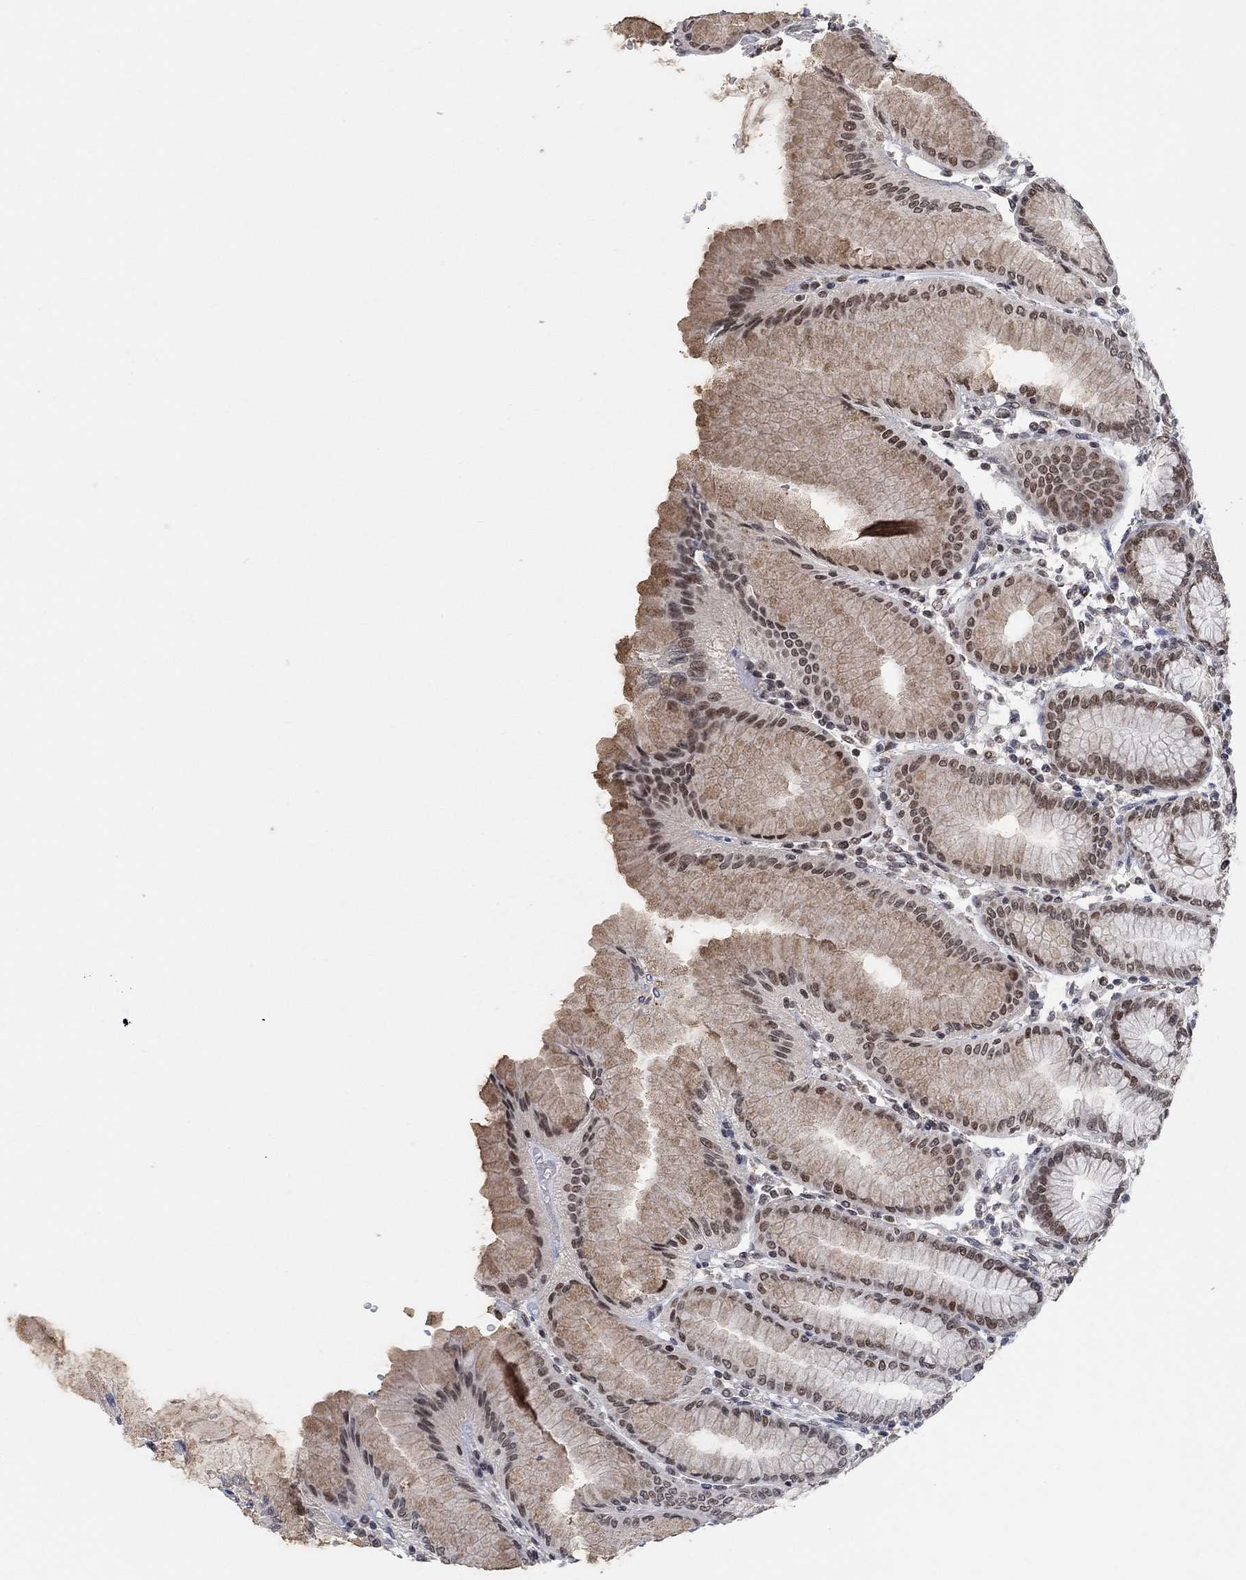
{"staining": {"intensity": "strong", "quantity": "25%-75%", "location": "nuclear"}, "tissue": "stomach", "cell_type": "Glandular cells", "image_type": "normal", "snomed": [{"axis": "morphology", "description": "Normal tissue, NOS"}, {"axis": "topography", "description": "Skeletal muscle"}, {"axis": "topography", "description": "Stomach"}], "caption": "Protein staining by immunohistochemistry (IHC) shows strong nuclear expression in approximately 25%-75% of glandular cells in unremarkable stomach. Immunohistochemistry (ihc) stains the protein in brown and the nuclei are stained blue.", "gene": "THAP8", "patient": {"sex": "female", "age": 57}}